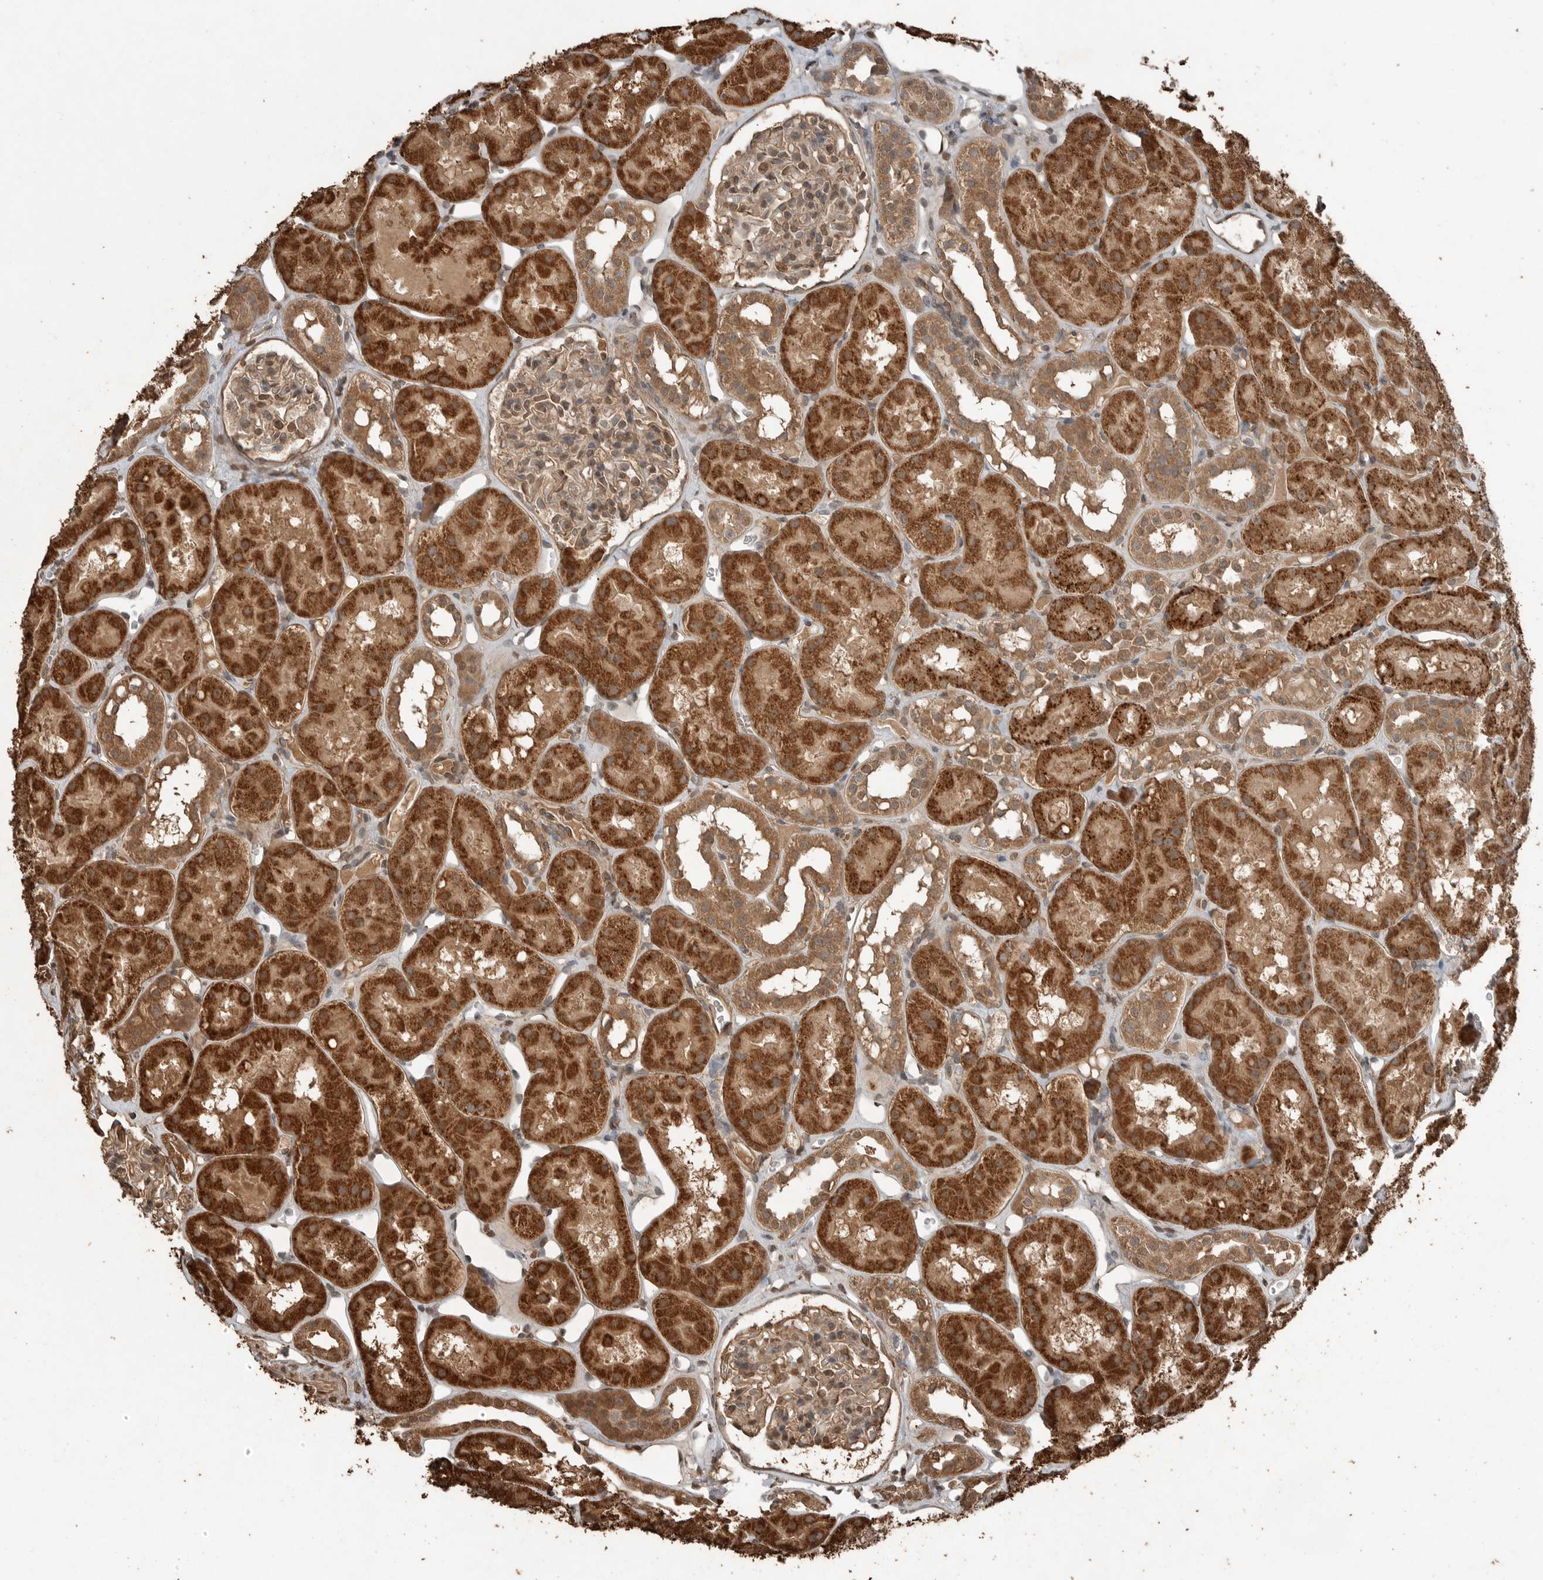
{"staining": {"intensity": "moderate", "quantity": ">75%", "location": "cytoplasmic/membranous,nuclear"}, "tissue": "kidney", "cell_type": "Cells in glomeruli", "image_type": "normal", "snomed": [{"axis": "morphology", "description": "Normal tissue, NOS"}, {"axis": "topography", "description": "Kidney"}], "caption": "A brown stain shows moderate cytoplasmic/membranous,nuclear staining of a protein in cells in glomeruli of normal human kidney. (DAB (3,3'-diaminobenzidine) IHC, brown staining for protein, blue staining for nuclei).", "gene": "BLZF1", "patient": {"sex": "male", "age": 16}}